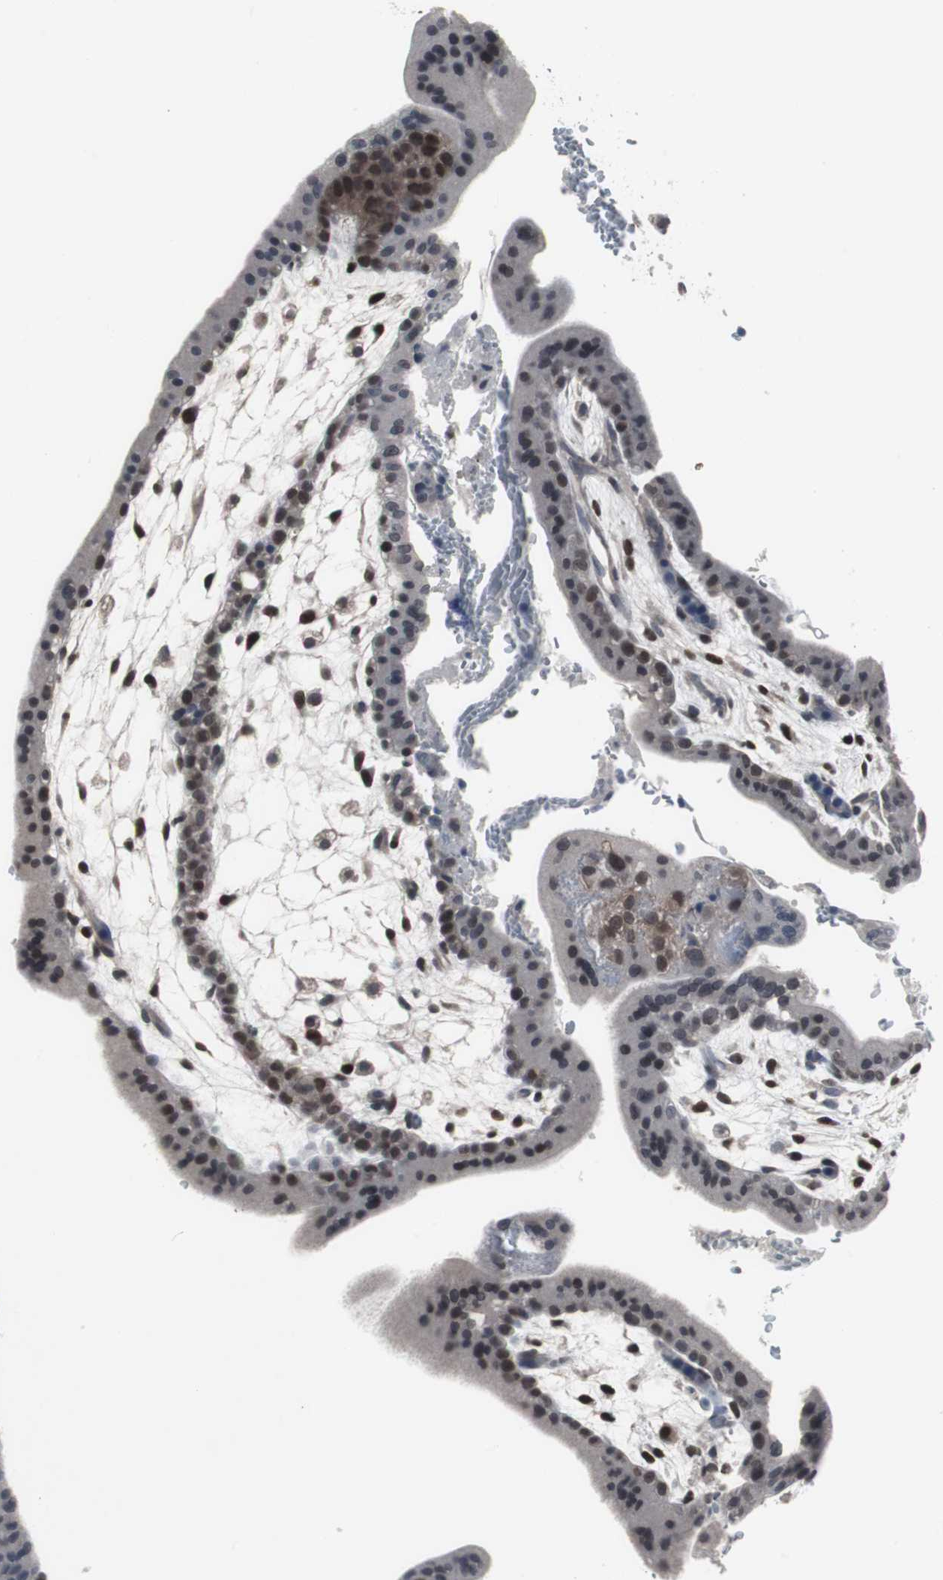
{"staining": {"intensity": "strong", "quantity": "25%-75%", "location": "nuclear"}, "tissue": "placenta", "cell_type": "Trophoblastic cells", "image_type": "normal", "snomed": [{"axis": "morphology", "description": "Normal tissue, NOS"}, {"axis": "topography", "description": "Placenta"}], "caption": "IHC of normal placenta exhibits high levels of strong nuclear staining in about 25%-75% of trophoblastic cells.", "gene": "FOXP4", "patient": {"sex": "female", "age": 35}}